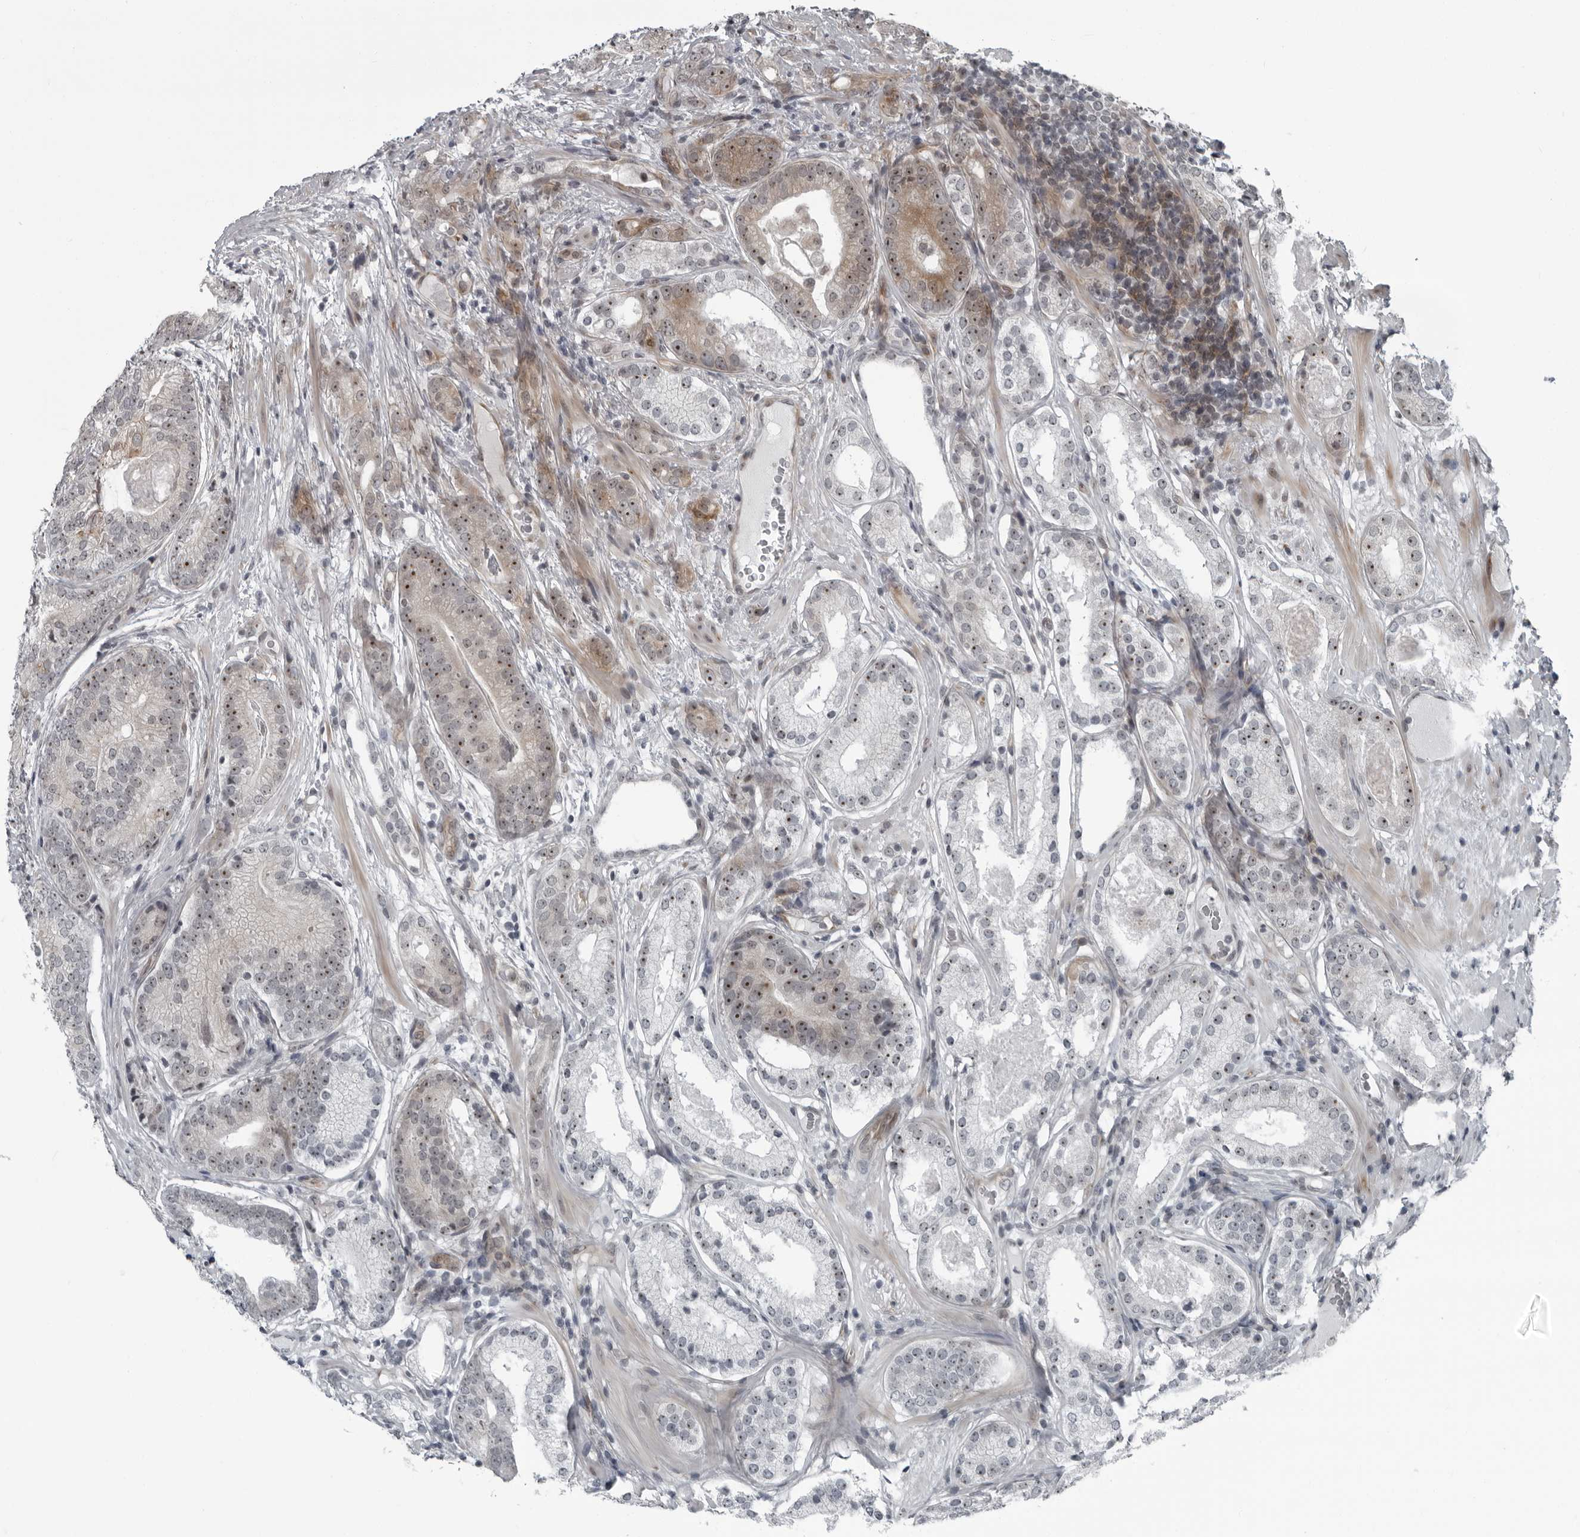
{"staining": {"intensity": "moderate", "quantity": ">75%", "location": "nuclear"}, "tissue": "prostate cancer", "cell_type": "Tumor cells", "image_type": "cancer", "snomed": [{"axis": "morphology", "description": "Adenocarcinoma, High grade"}, {"axis": "topography", "description": "Prostate"}], "caption": "Brown immunohistochemical staining in human adenocarcinoma (high-grade) (prostate) exhibits moderate nuclear expression in about >75% of tumor cells.", "gene": "FAM102B", "patient": {"sex": "male", "age": 57}}